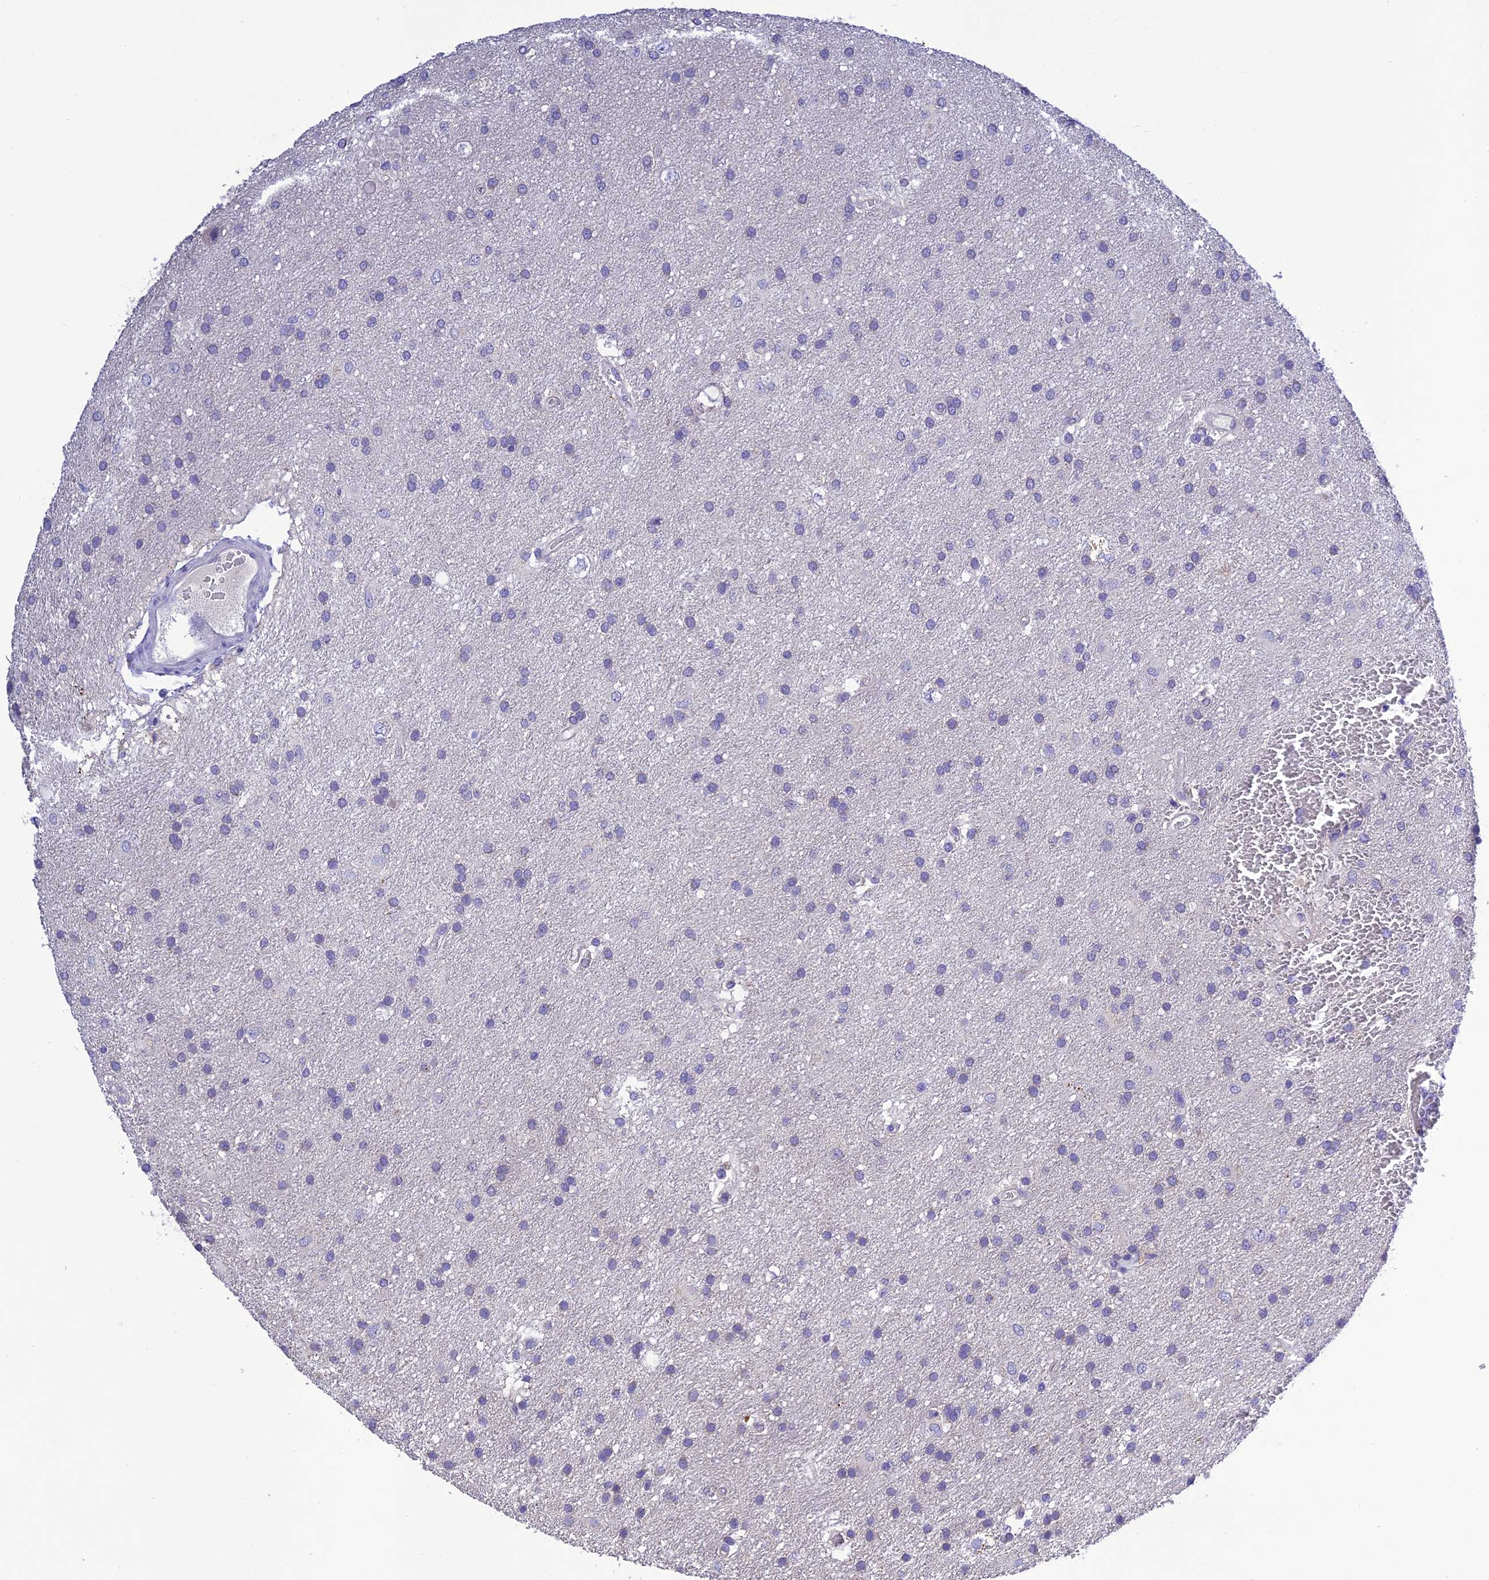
{"staining": {"intensity": "negative", "quantity": "none", "location": "none"}, "tissue": "glioma", "cell_type": "Tumor cells", "image_type": "cancer", "snomed": [{"axis": "morphology", "description": "Glioma, malignant, Low grade"}, {"axis": "topography", "description": "Brain"}], "caption": "The micrograph shows no significant positivity in tumor cells of glioma.", "gene": "MS4A5", "patient": {"sex": "male", "age": 66}}